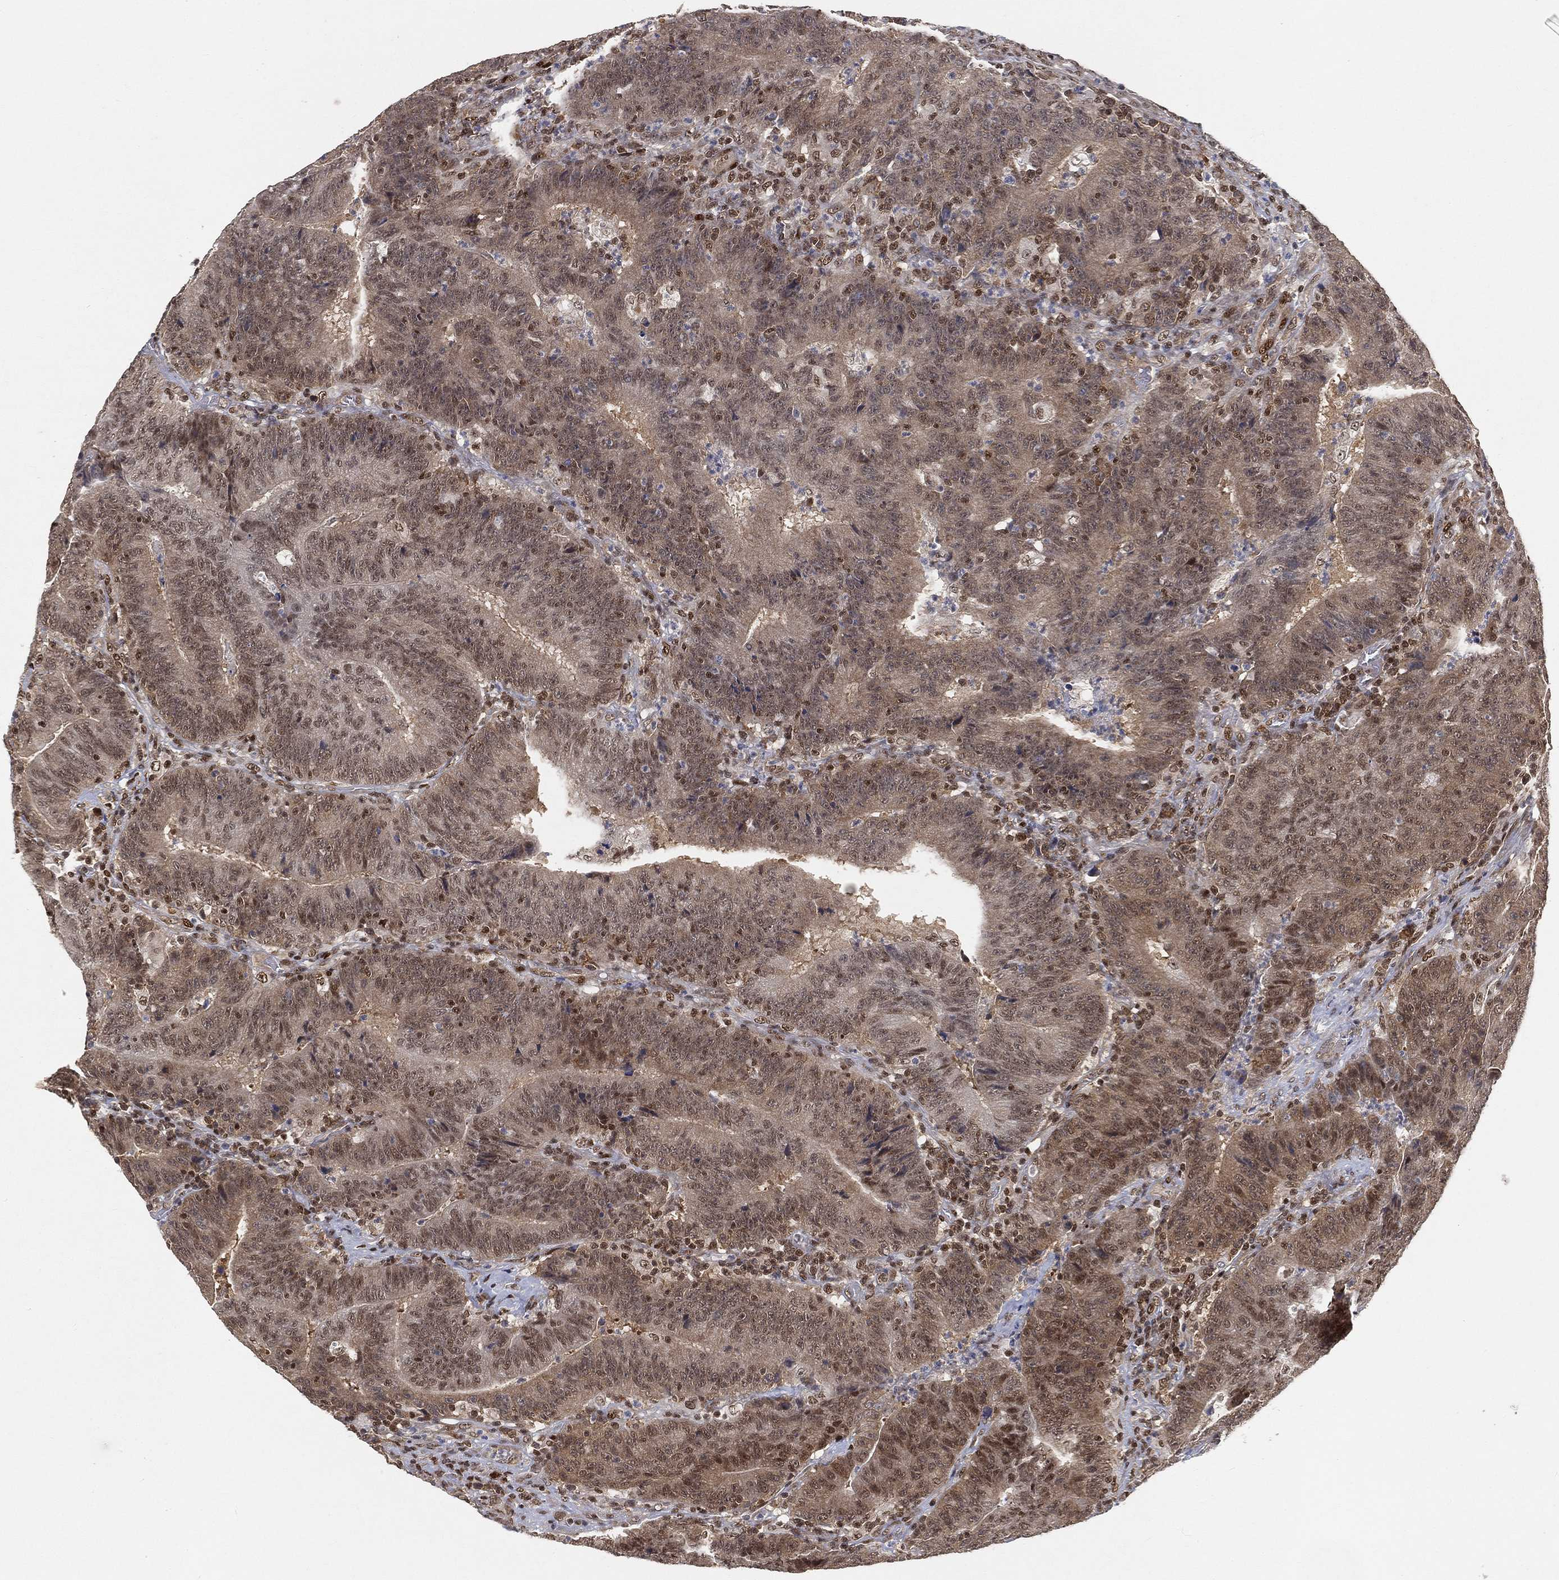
{"staining": {"intensity": "weak", "quantity": ">75%", "location": "cytoplasmic/membranous"}, "tissue": "colorectal cancer", "cell_type": "Tumor cells", "image_type": "cancer", "snomed": [{"axis": "morphology", "description": "Adenocarcinoma, NOS"}, {"axis": "topography", "description": "Colon"}], "caption": "An immunohistochemistry (IHC) photomicrograph of tumor tissue is shown. Protein staining in brown shows weak cytoplasmic/membranous positivity in colorectal cancer (adenocarcinoma) within tumor cells.", "gene": "CRTC3", "patient": {"sex": "female", "age": 75}}